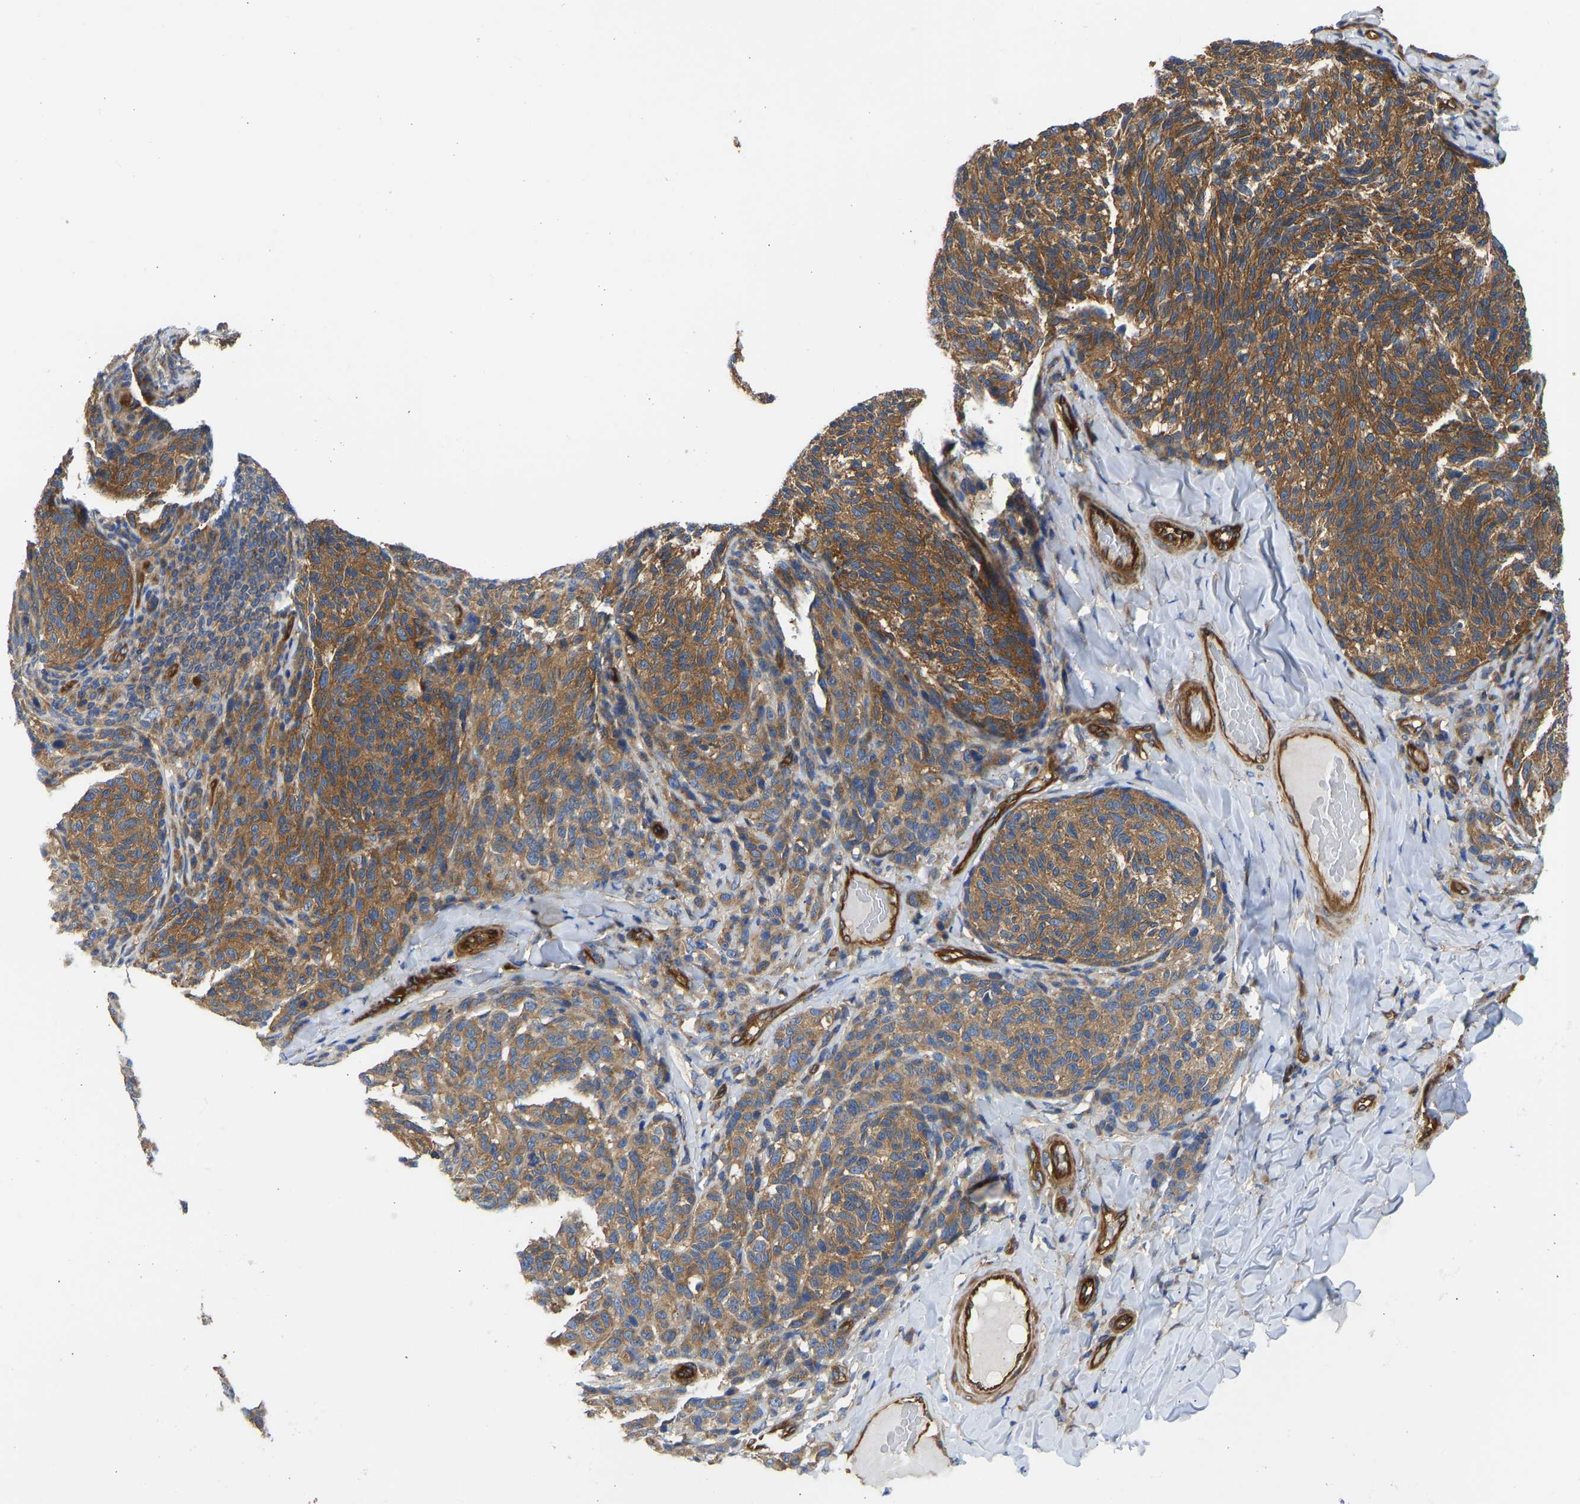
{"staining": {"intensity": "strong", "quantity": ">75%", "location": "cytoplasmic/membranous"}, "tissue": "melanoma", "cell_type": "Tumor cells", "image_type": "cancer", "snomed": [{"axis": "morphology", "description": "Malignant melanoma, NOS"}, {"axis": "topography", "description": "Skin"}], "caption": "IHC staining of melanoma, which shows high levels of strong cytoplasmic/membranous positivity in about >75% of tumor cells indicating strong cytoplasmic/membranous protein staining. The staining was performed using DAB (3,3'-diaminobenzidine) (brown) for protein detection and nuclei were counterstained in hematoxylin (blue).", "gene": "MYO1C", "patient": {"sex": "female", "age": 73}}